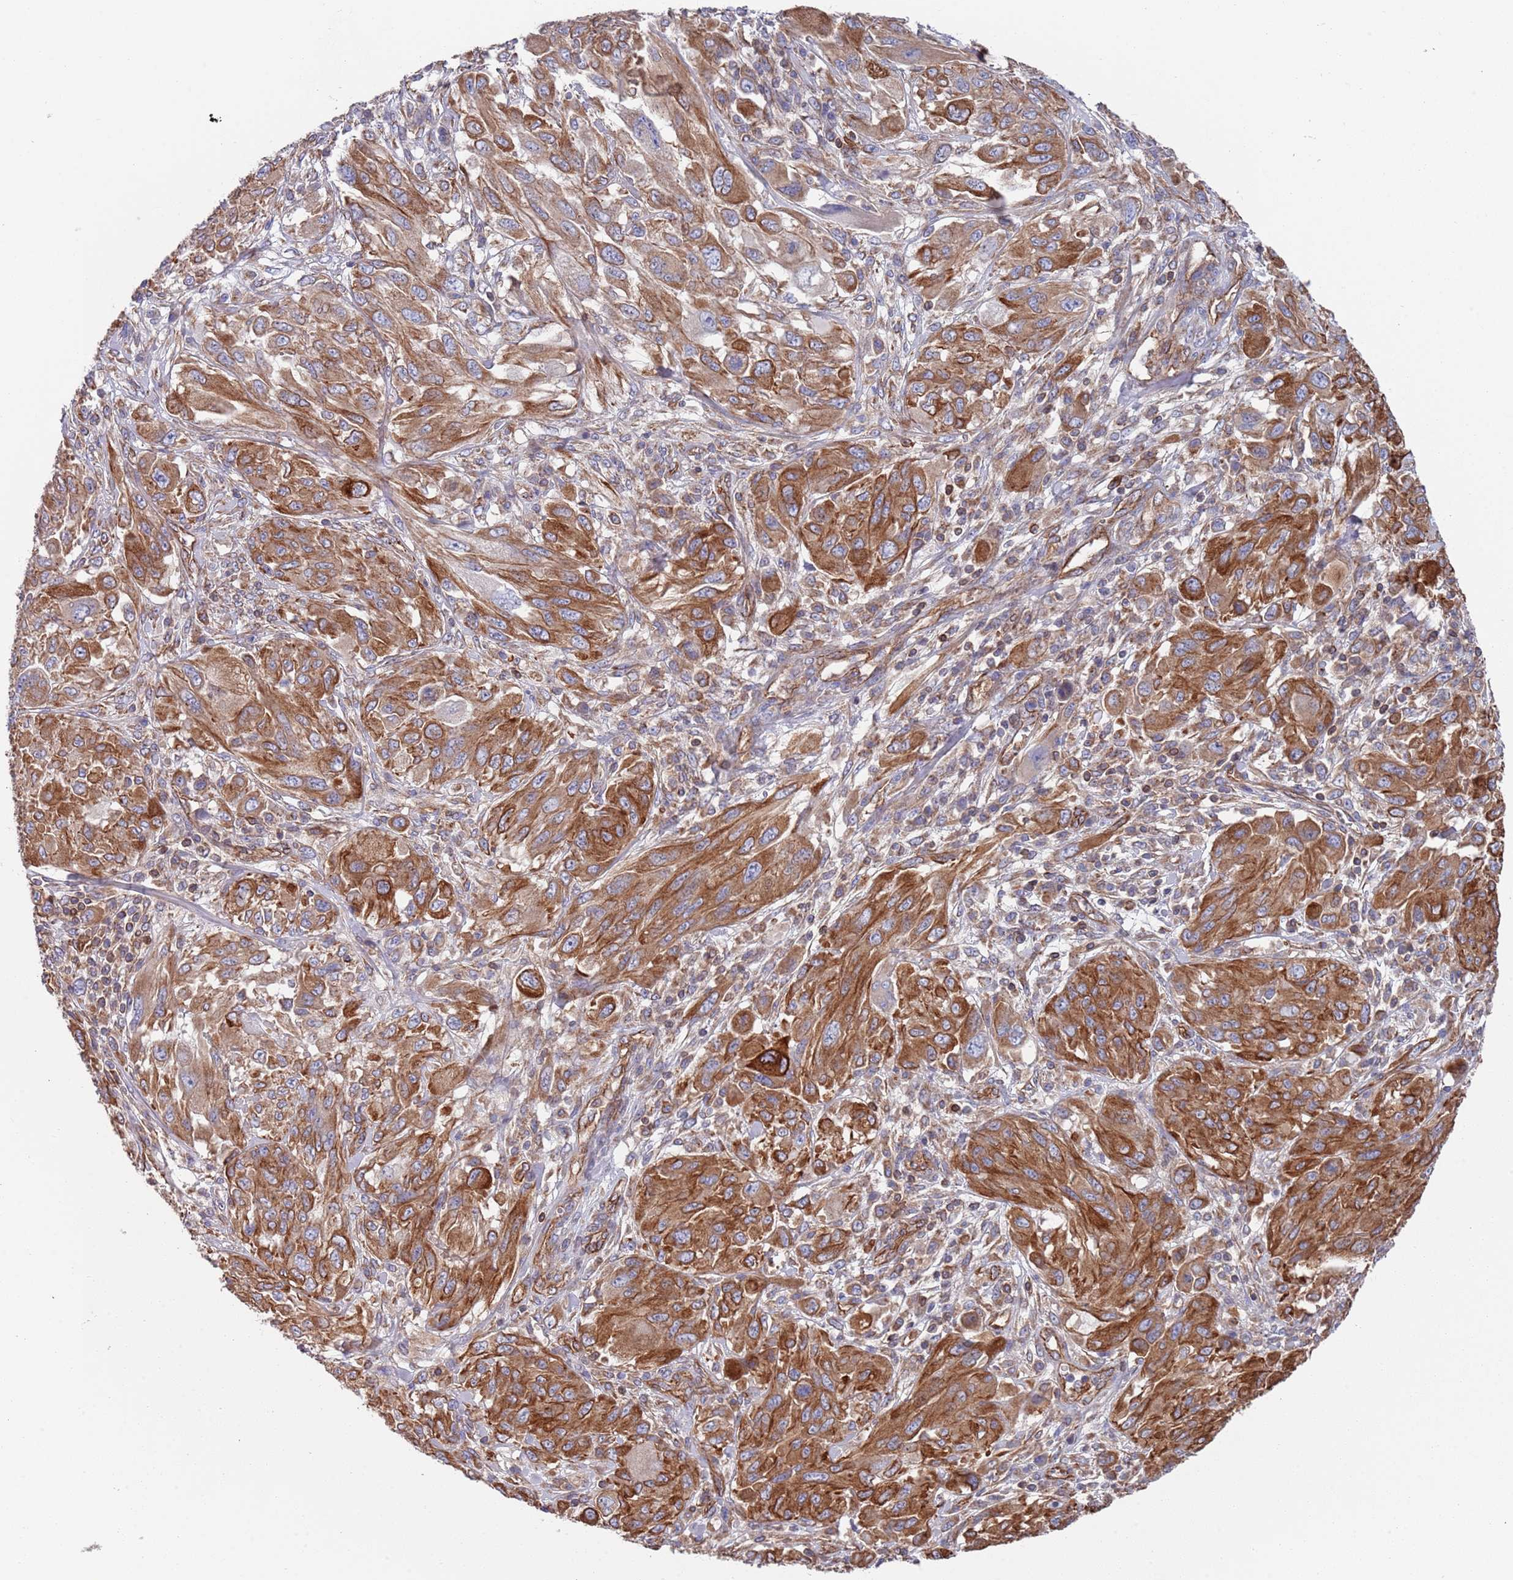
{"staining": {"intensity": "moderate", "quantity": ">75%", "location": "cytoplasmic/membranous"}, "tissue": "melanoma", "cell_type": "Tumor cells", "image_type": "cancer", "snomed": [{"axis": "morphology", "description": "Malignant melanoma, NOS"}, {"axis": "topography", "description": "Skin"}], "caption": "About >75% of tumor cells in melanoma display moderate cytoplasmic/membranous protein expression as visualized by brown immunohistochemical staining.", "gene": "JAKMIP2", "patient": {"sex": "female", "age": 91}}